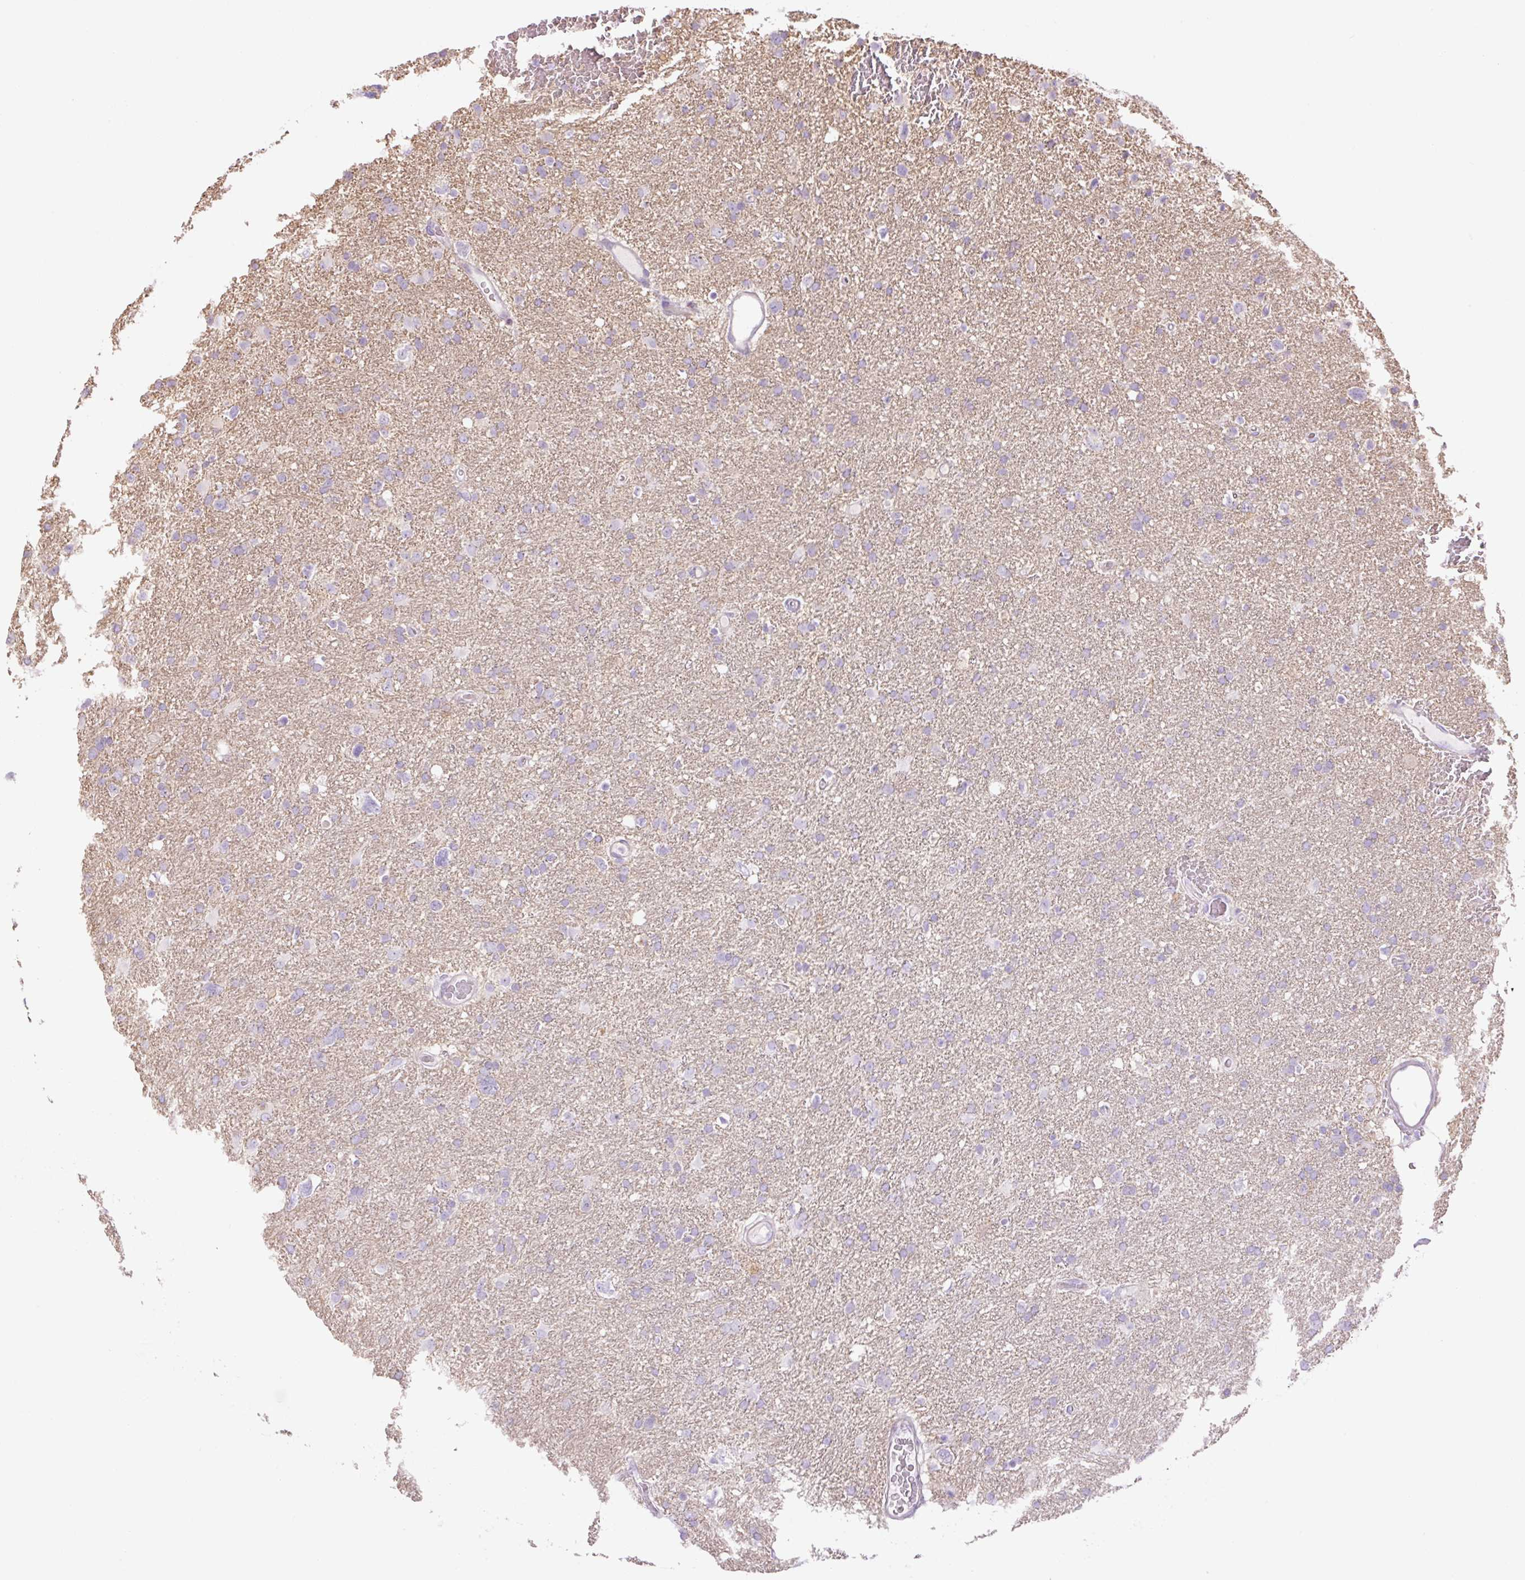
{"staining": {"intensity": "negative", "quantity": "none", "location": "none"}, "tissue": "glioma", "cell_type": "Tumor cells", "image_type": "cancer", "snomed": [{"axis": "morphology", "description": "Glioma, malignant, High grade"}, {"axis": "topography", "description": "Brain"}], "caption": "The image reveals no significant staining in tumor cells of high-grade glioma (malignant). (DAB (3,3'-diaminobenzidine) immunohistochemistry visualized using brightfield microscopy, high magnification).", "gene": "GRID2", "patient": {"sex": "male", "age": 61}}